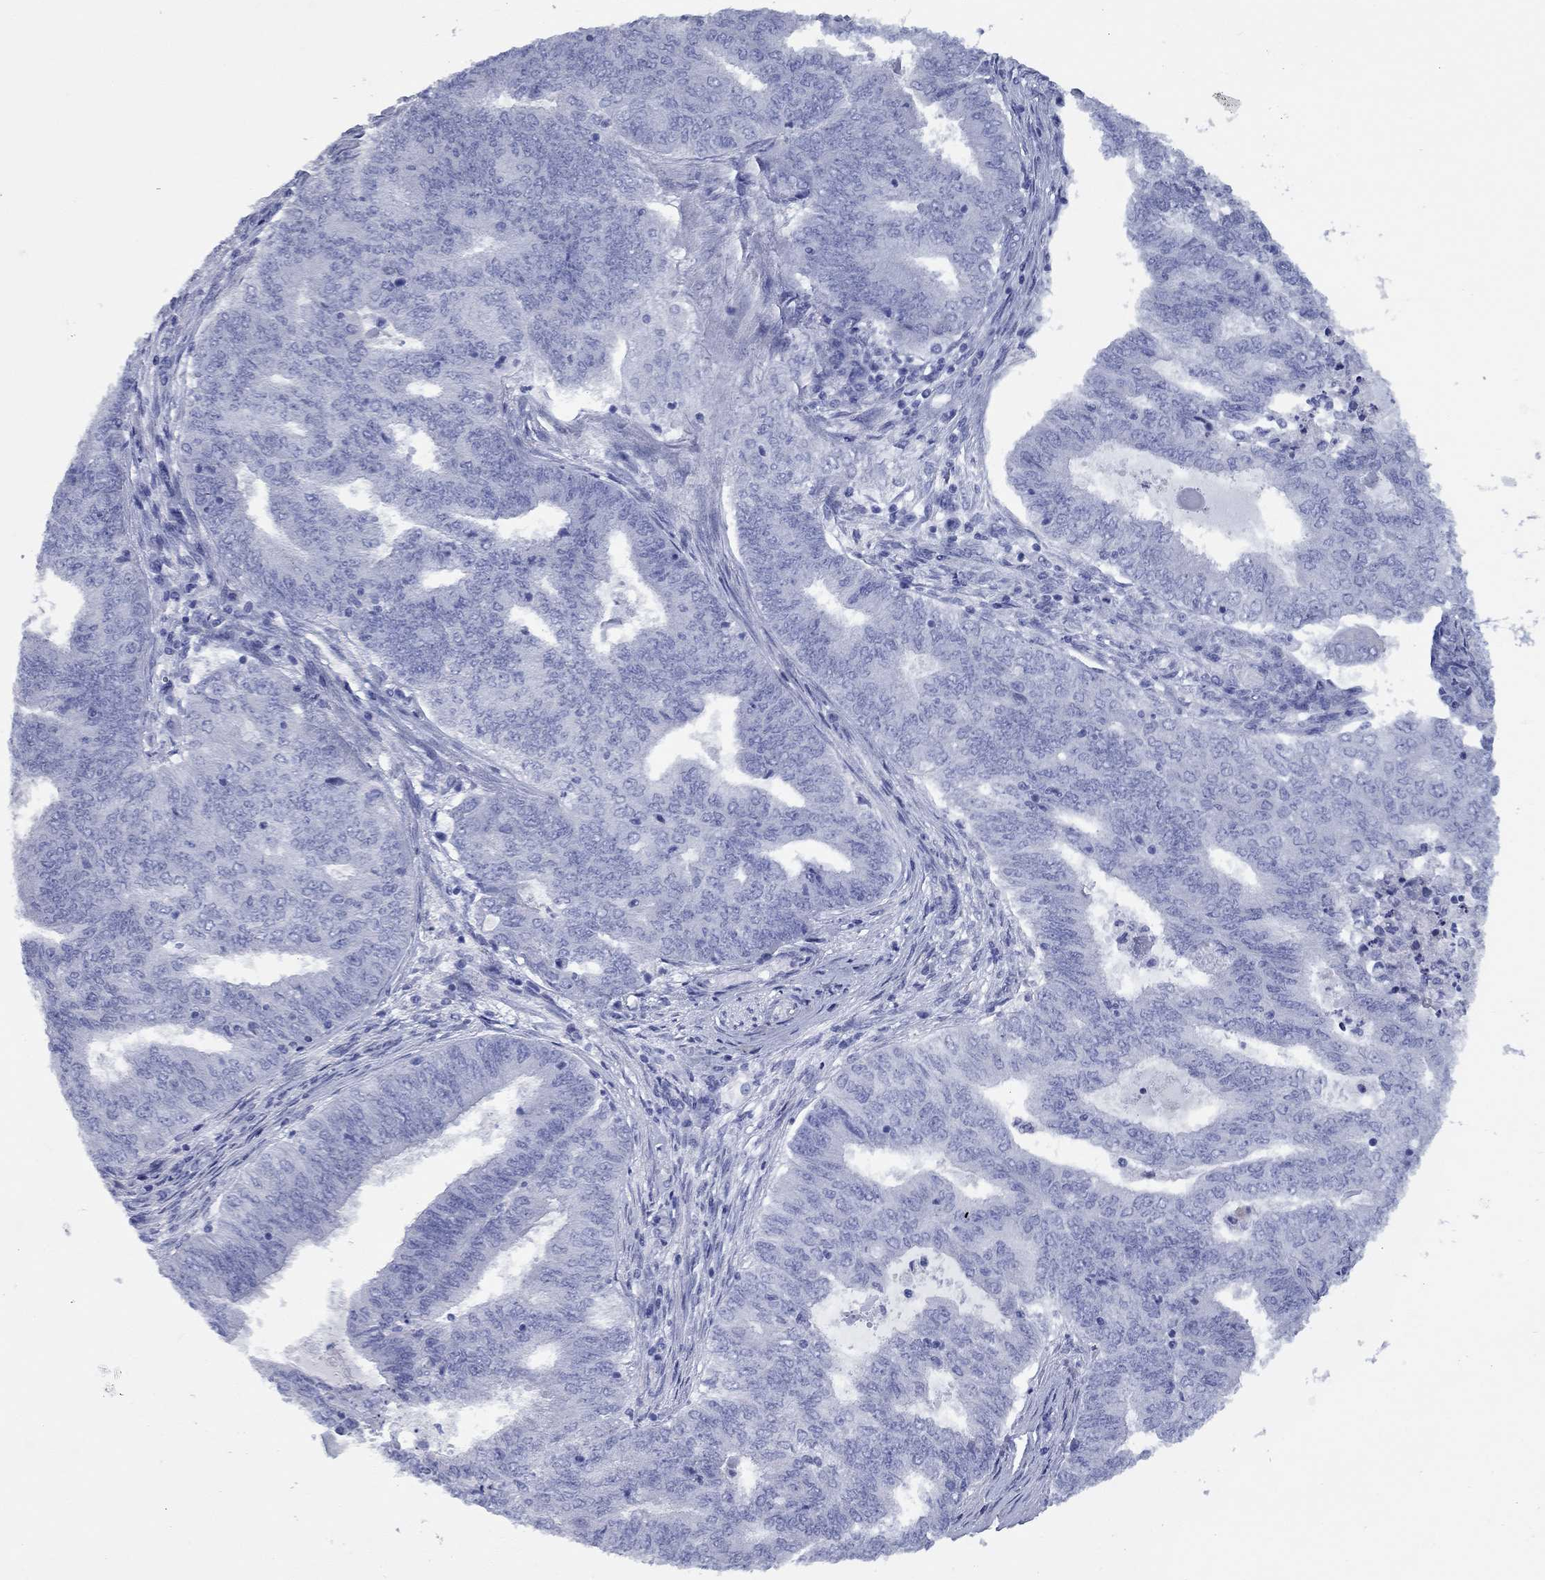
{"staining": {"intensity": "negative", "quantity": "none", "location": "none"}, "tissue": "endometrial cancer", "cell_type": "Tumor cells", "image_type": "cancer", "snomed": [{"axis": "morphology", "description": "Adenocarcinoma, NOS"}, {"axis": "topography", "description": "Endometrium"}], "caption": "A photomicrograph of human adenocarcinoma (endometrial) is negative for staining in tumor cells.", "gene": "CCNA1", "patient": {"sex": "female", "age": 62}}